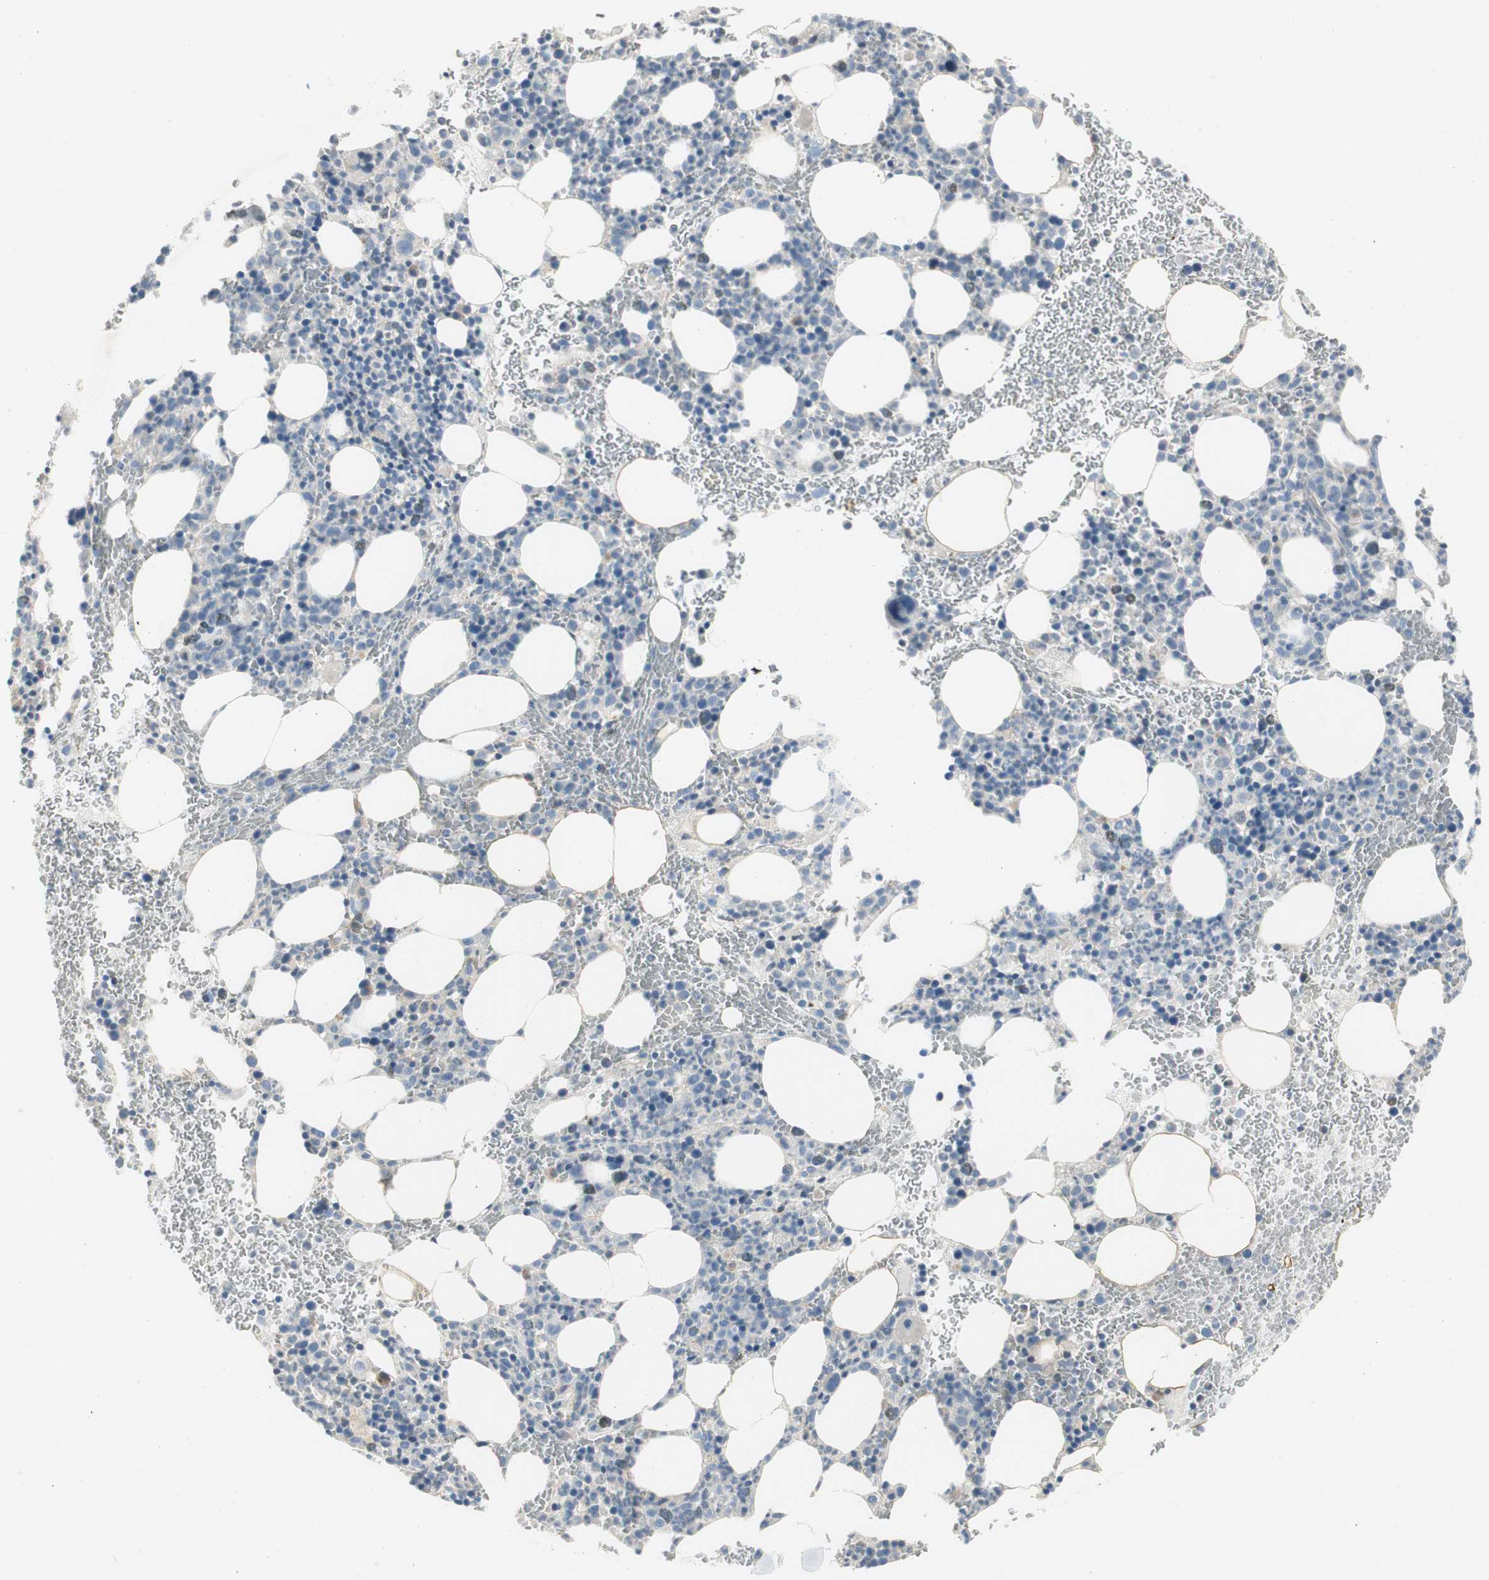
{"staining": {"intensity": "negative", "quantity": "none", "location": "none"}, "tissue": "bone marrow", "cell_type": "Hematopoietic cells", "image_type": "normal", "snomed": [{"axis": "morphology", "description": "Normal tissue, NOS"}, {"axis": "morphology", "description": "Inflammation, NOS"}, {"axis": "topography", "description": "Bone marrow"}], "caption": "A micrograph of human bone marrow is negative for staining in hematopoietic cells. (DAB IHC, high magnification).", "gene": "SPINK4", "patient": {"sex": "female", "age": 54}}